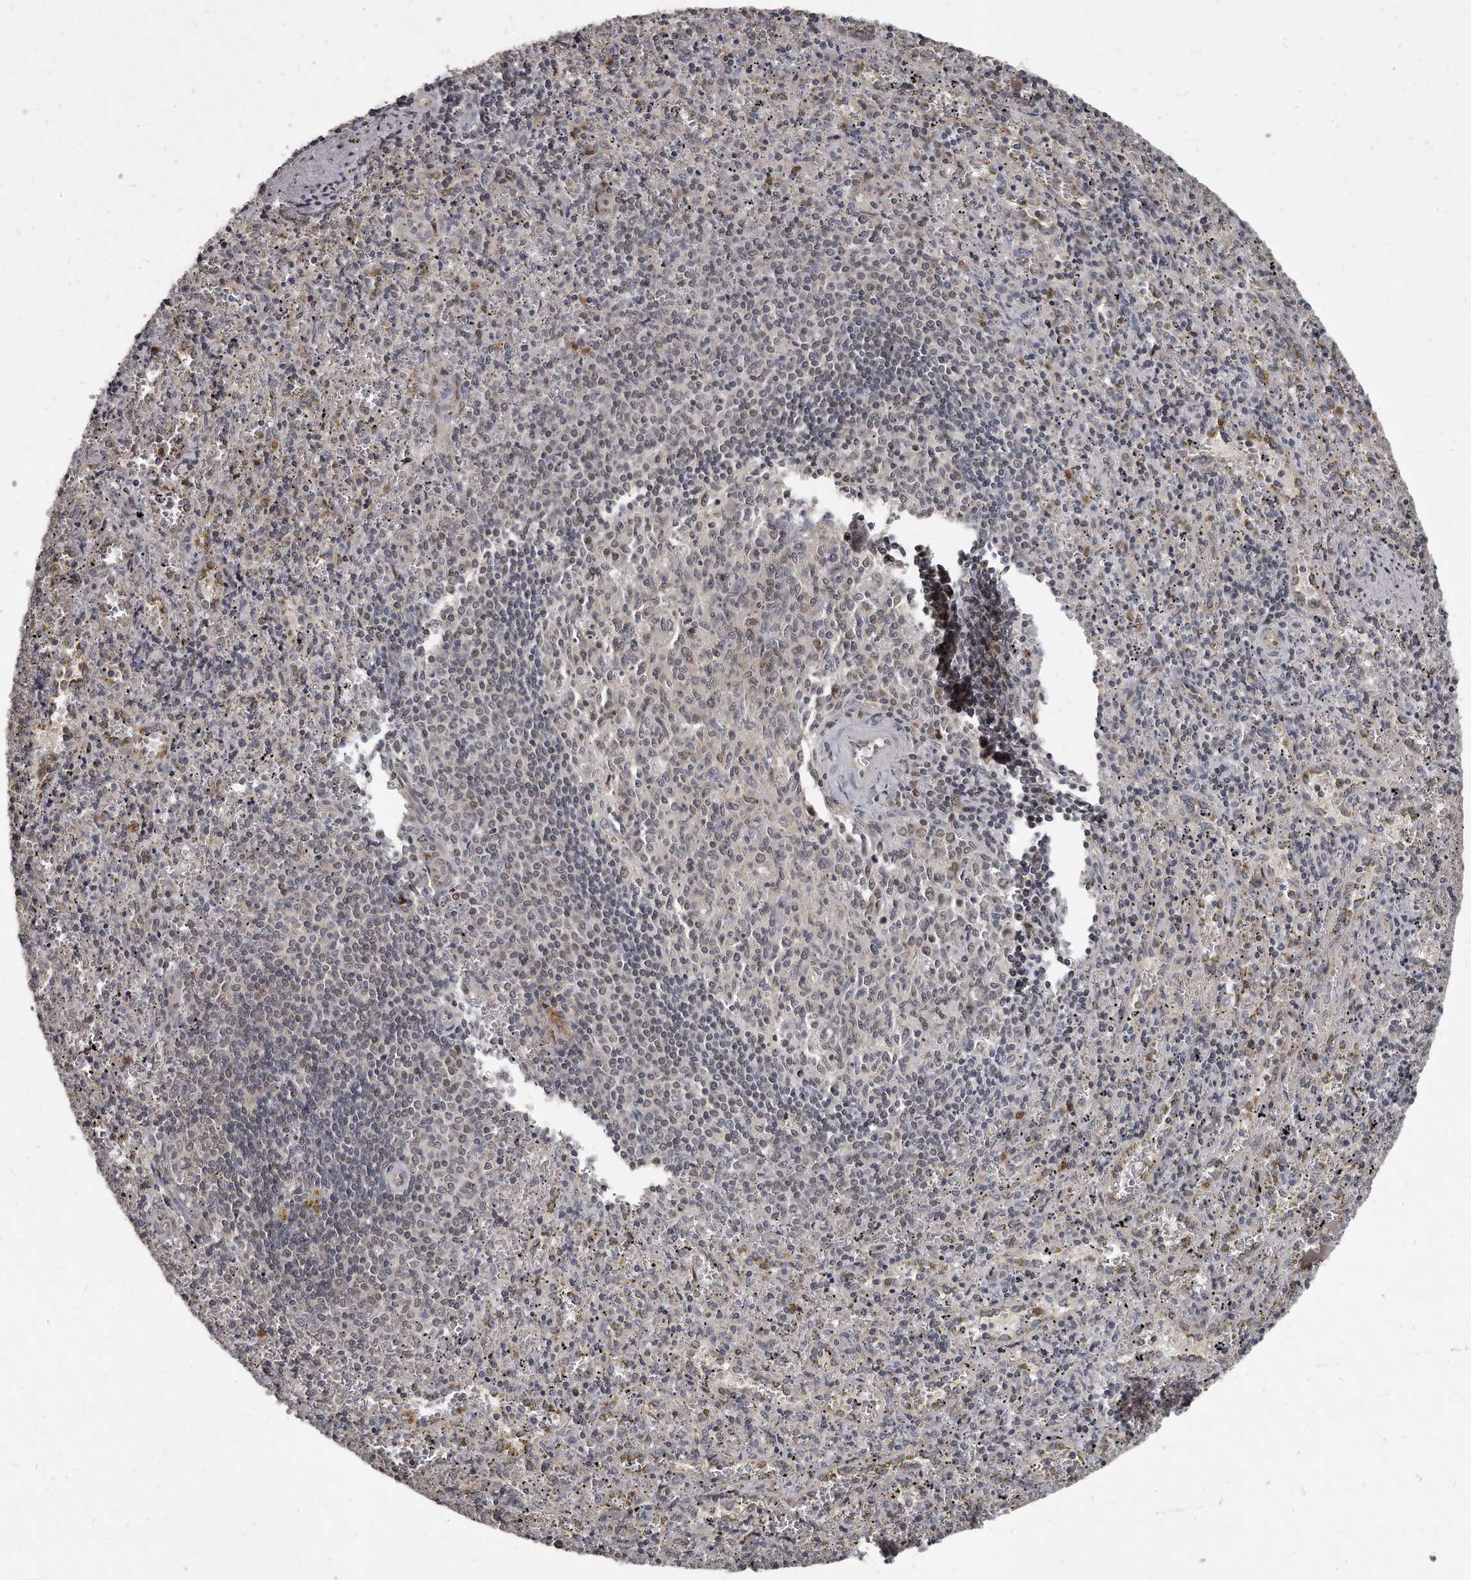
{"staining": {"intensity": "negative", "quantity": "none", "location": "none"}, "tissue": "spleen", "cell_type": "Cells in red pulp", "image_type": "normal", "snomed": [{"axis": "morphology", "description": "Normal tissue, NOS"}, {"axis": "topography", "description": "Spleen"}], "caption": "A high-resolution histopathology image shows immunohistochemistry (IHC) staining of normal spleen, which exhibits no significant positivity in cells in red pulp.", "gene": "GCH1", "patient": {"sex": "male", "age": 11}}